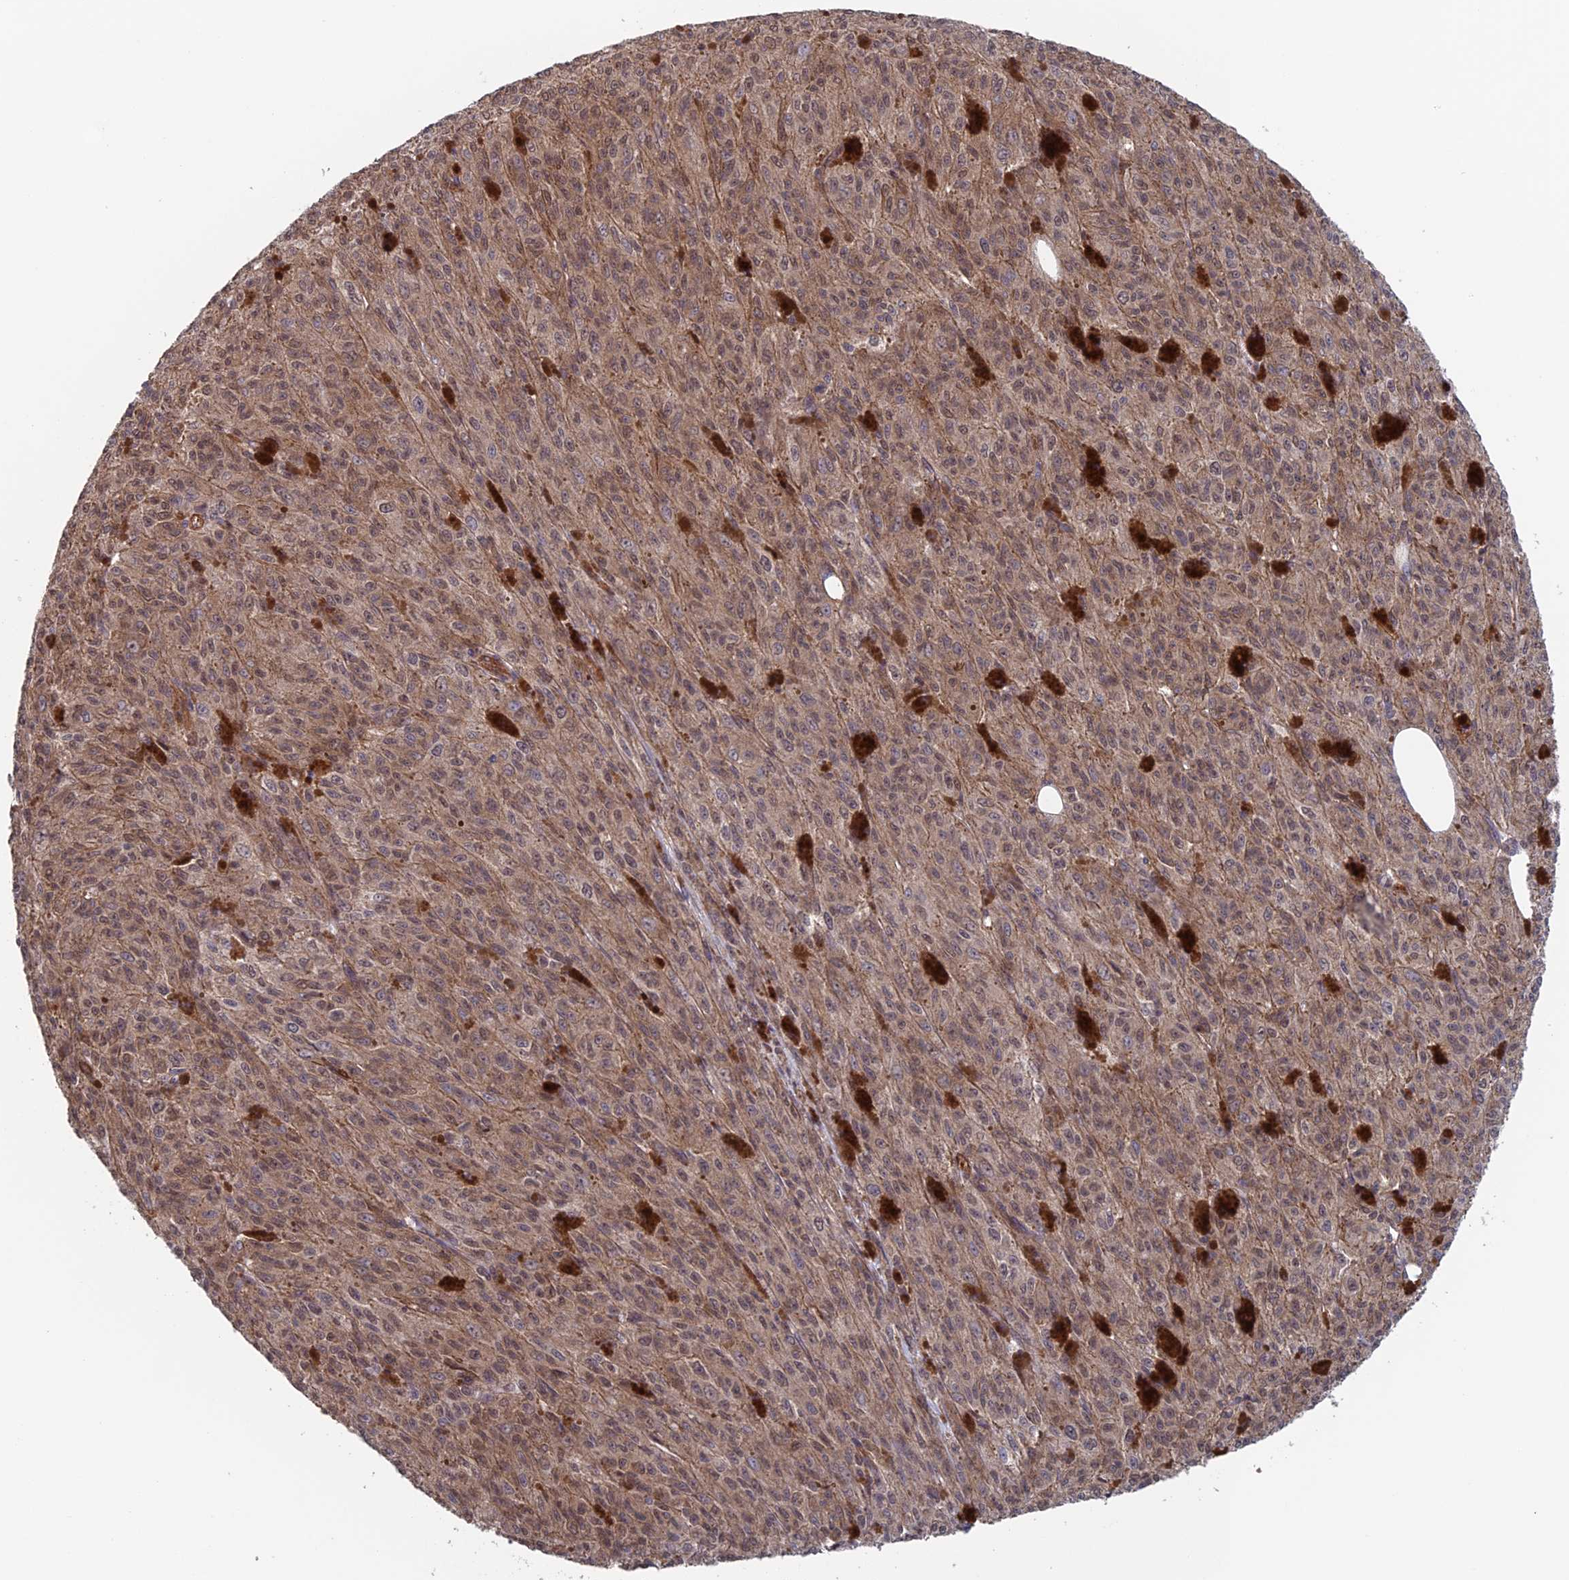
{"staining": {"intensity": "weak", "quantity": ">75%", "location": "cytoplasmic/membranous,nuclear"}, "tissue": "melanoma", "cell_type": "Tumor cells", "image_type": "cancer", "snomed": [{"axis": "morphology", "description": "Malignant melanoma, NOS"}, {"axis": "topography", "description": "Skin"}], "caption": "A histopathology image showing weak cytoplasmic/membranous and nuclear expression in approximately >75% of tumor cells in malignant melanoma, as visualized by brown immunohistochemical staining.", "gene": "NUDT16L1", "patient": {"sex": "female", "age": 52}}